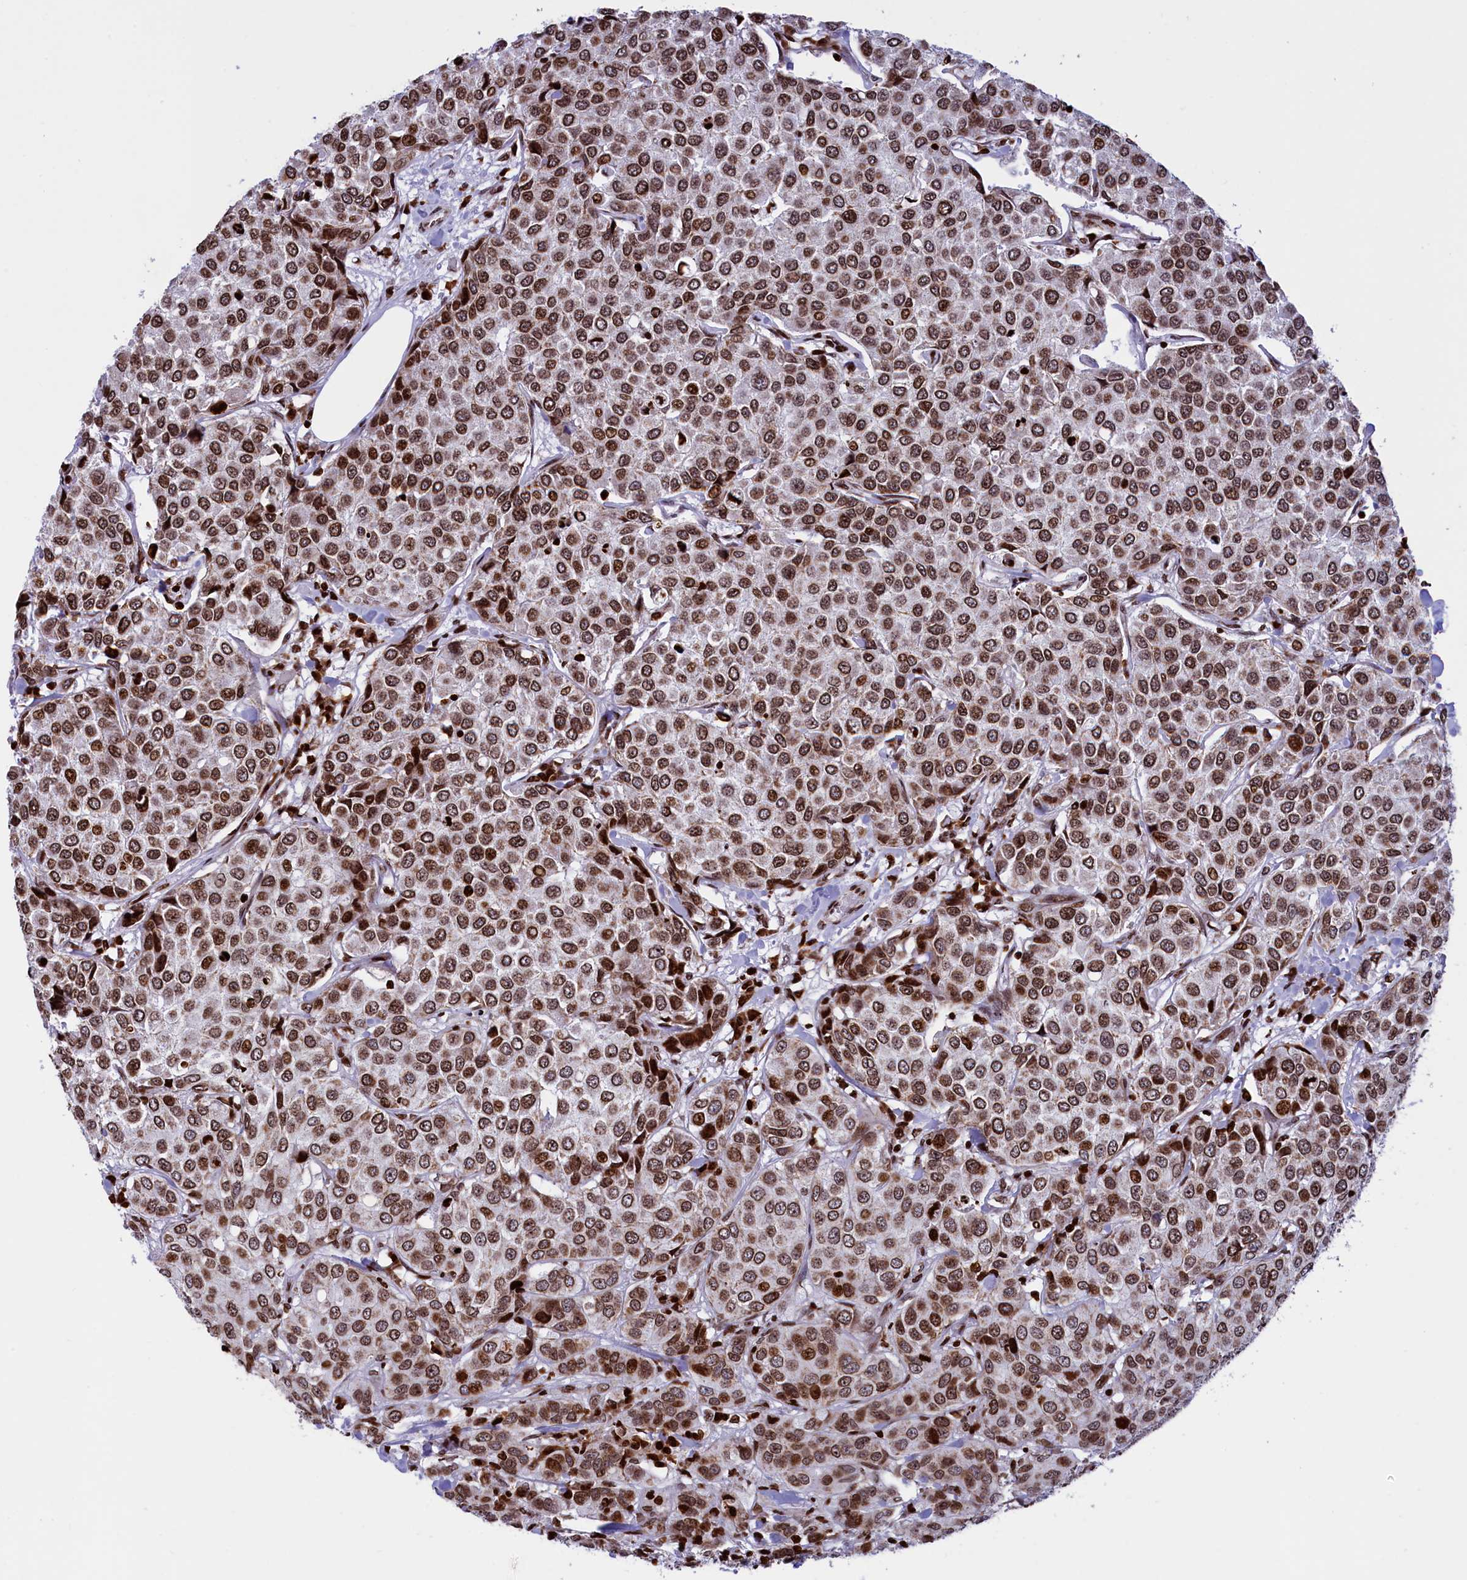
{"staining": {"intensity": "strong", "quantity": ">75%", "location": "nuclear"}, "tissue": "breast cancer", "cell_type": "Tumor cells", "image_type": "cancer", "snomed": [{"axis": "morphology", "description": "Duct carcinoma"}, {"axis": "topography", "description": "Breast"}], "caption": "Breast infiltrating ductal carcinoma was stained to show a protein in brown. There is high levels of strong nuclear expression in about >75% of tumor cells.", "gene": "TIMM29", "patient": {"sex": "female", "age": 55}}